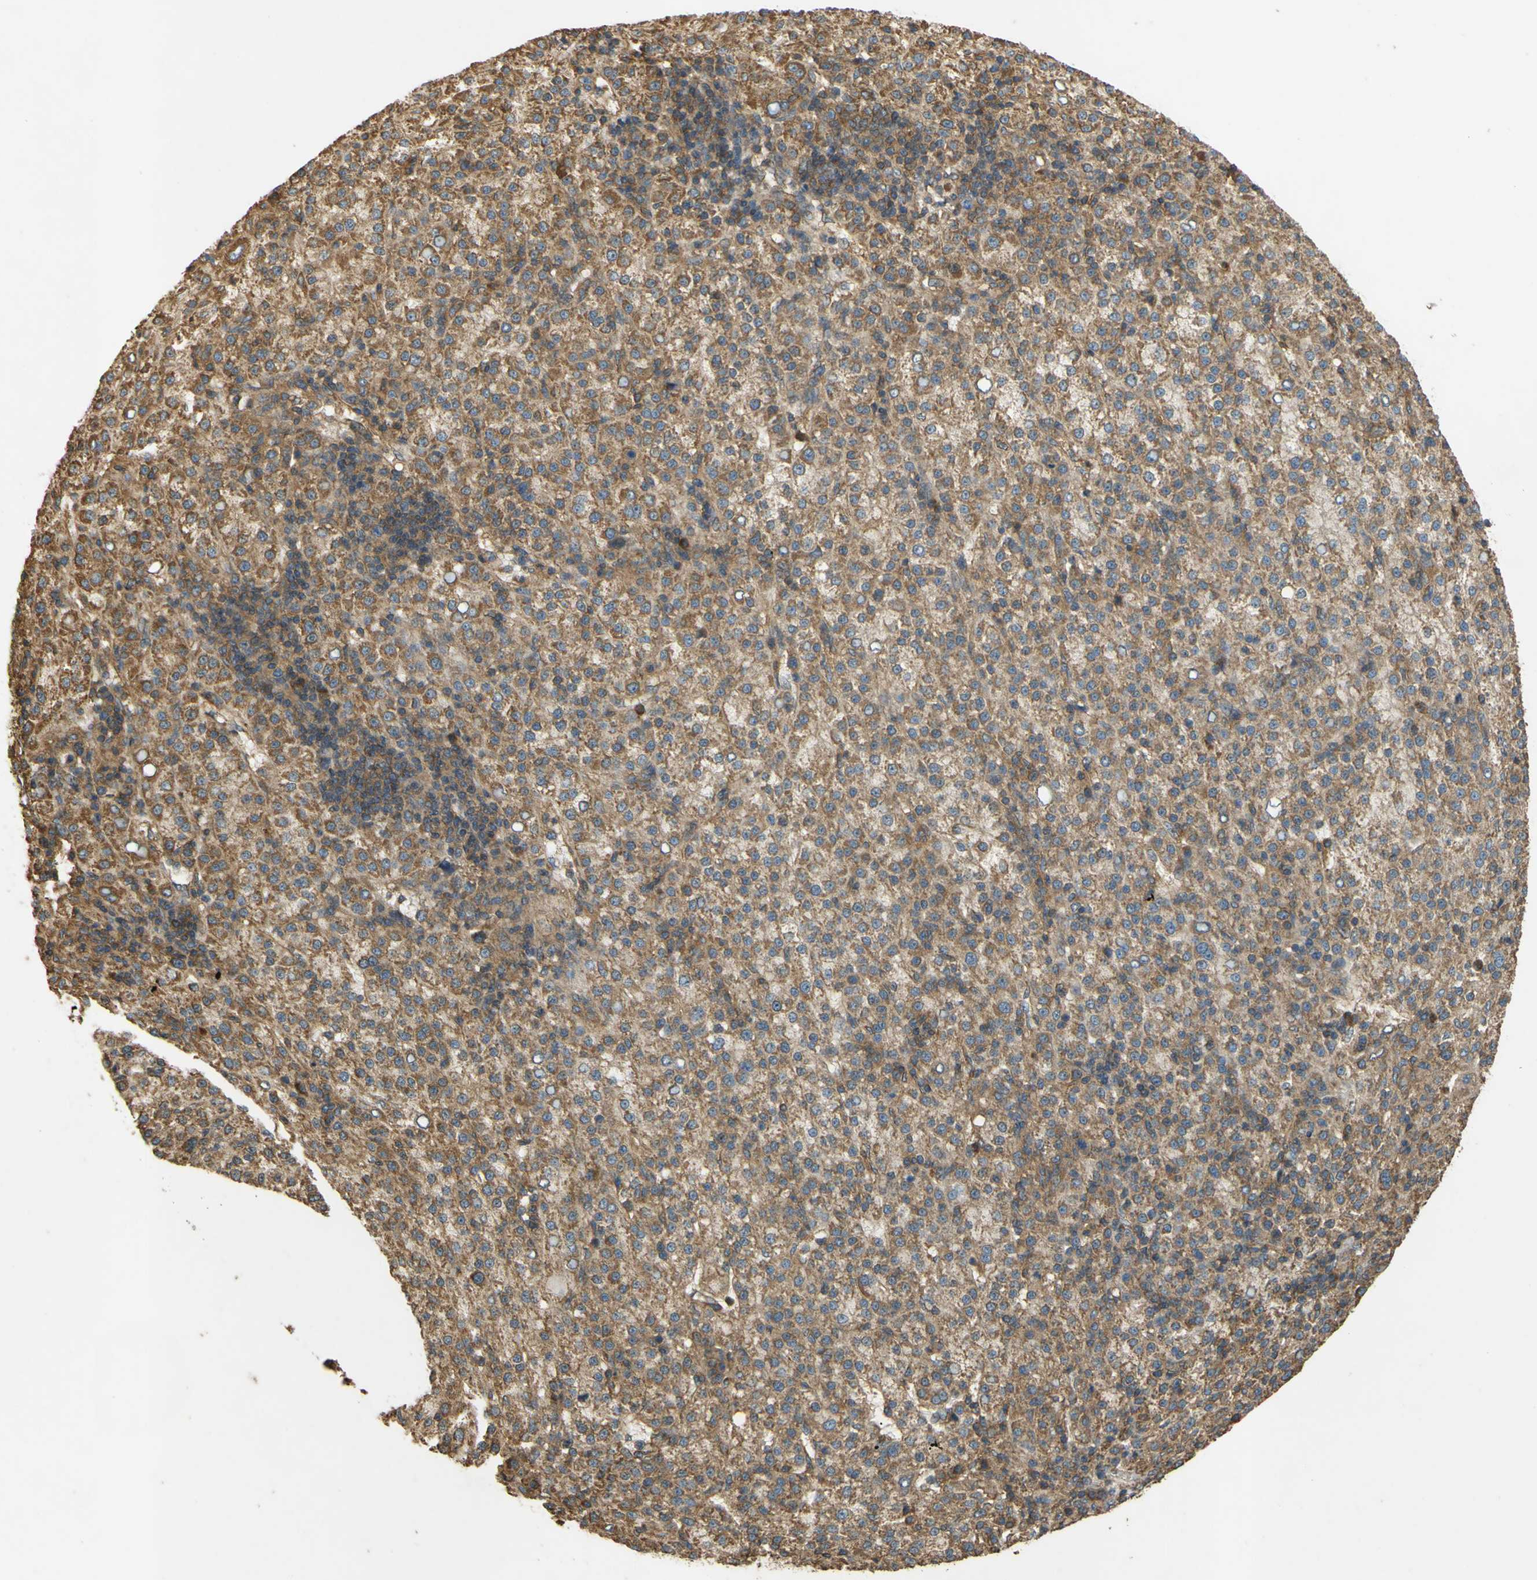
{"staining": {"intensity": "moderate", "quantity": ">75%", "location": "cytoplasmic/membranous"}, "tissue": "liver cancer", "cell_type": "Tumor cells", "image_type": "cancer", "snomed": [{"axis": "morphology", "description": "Carcinoma, Hepatocellular, NOS"}, {"axis": "topography", "description": "Liver"}], "caption": "This is a photomicrograph of immunohistochemistry (IHC) staining of liver hepatocellular carcinoma, which shows moderate expression in the cytoplasmic/membranous of tumor cells.", "gene": "CTTN", "patient": {"sex": "female", "age": 58}}